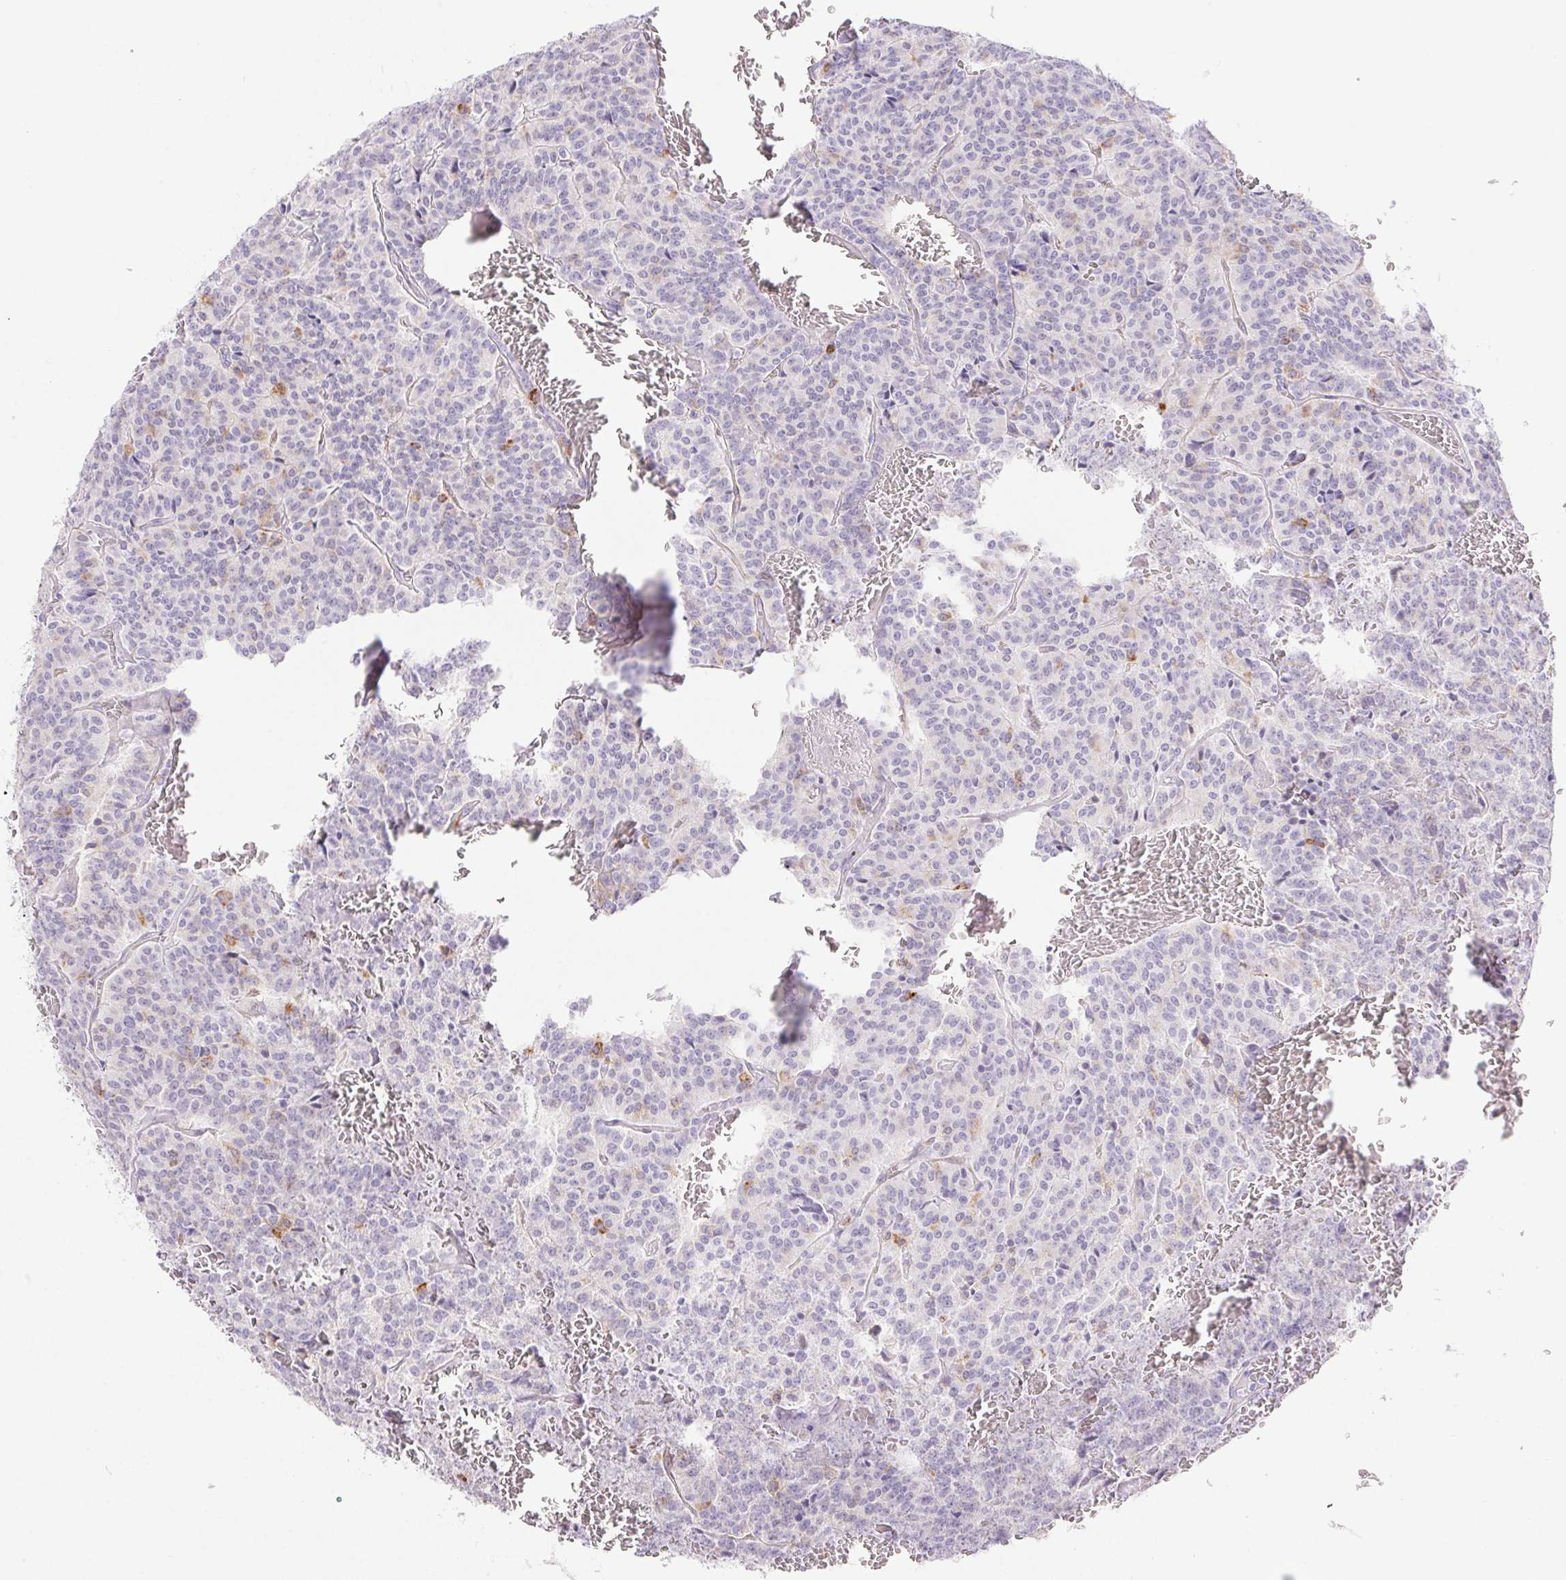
{"staining": {"intensity": "moderate", "quantity": "<25%", "location": "cytoplasmic/membranous"}, "tissue": "carcinoid", "cell_type": "Tumor cells", "image_type": "cancer", "snomed": [{"axis": "morphology", "description": "Carcinoid, malignant, NOS"}, {"axis": "topography", "description": "Lung"}], "caption": "Immunohistochemistry (DAB (3,3'-diaminobenzidine)) staining of human malignant carcinoid demonstrates moderate cytoplasmic/membranous protein expression in about <25% of tumor cells. (Brightfield microscopy of DAB IHC at high magnification).", "gene": "ERP27", "patient": {"sex": "male", "age": 70}}